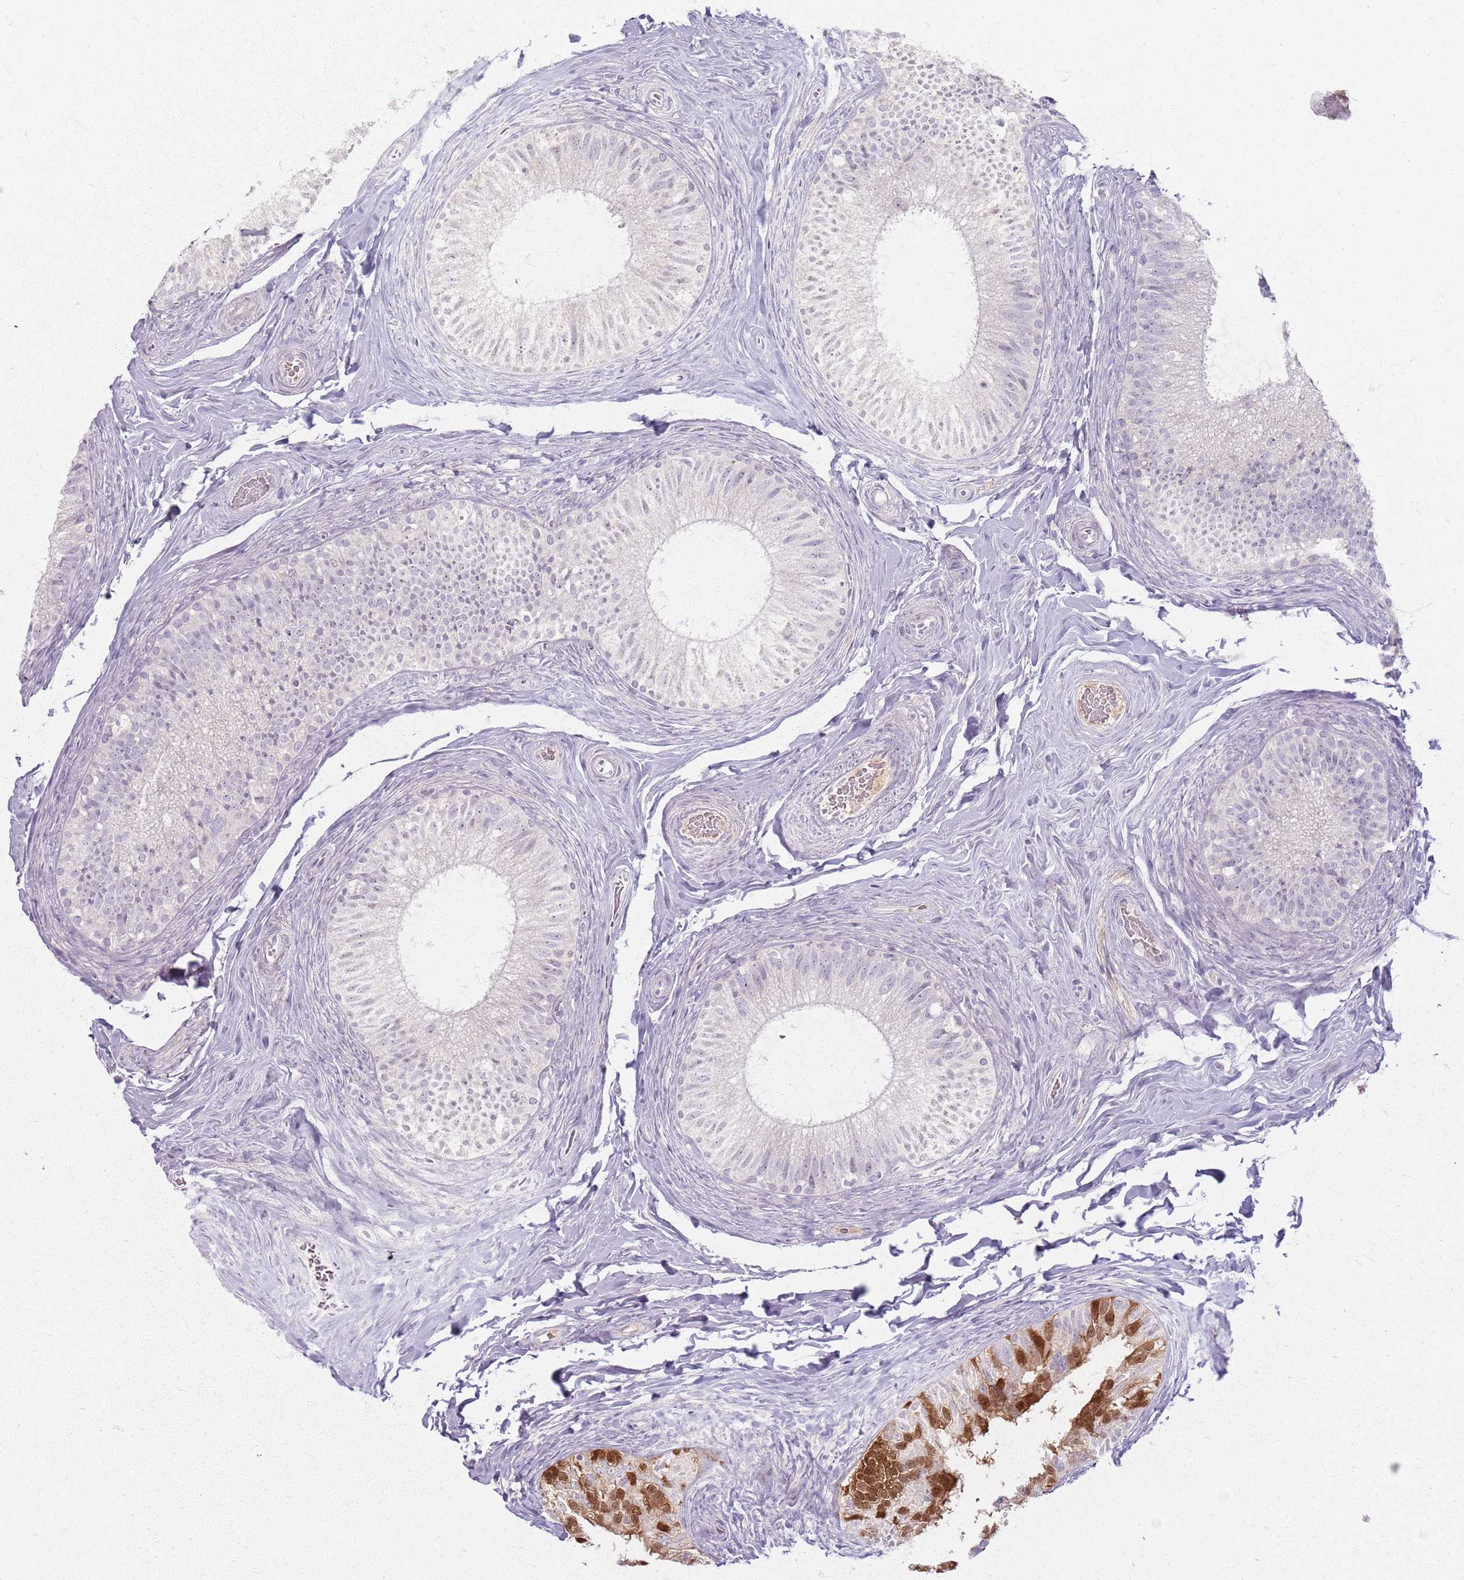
{"staining": {"intensity": "negative", "quantity": "none", "location": "none"}, "tissue": "epididymis", "cell_type": "Glandular cells", "image_type": "normal", "snomed": [{"axis": "morphology", "description": "Normal tissue, NOS"}, {"axis": "topography", "description": "Epididymis"}], "caption": "An immunohistochemistry (IHC) histopathology image of unremarkable epididymis is shown. There is no staining in glandular cells of epididymis.", "gene": "CRIPT", "patient": {"sex": "male", "age": 49}}